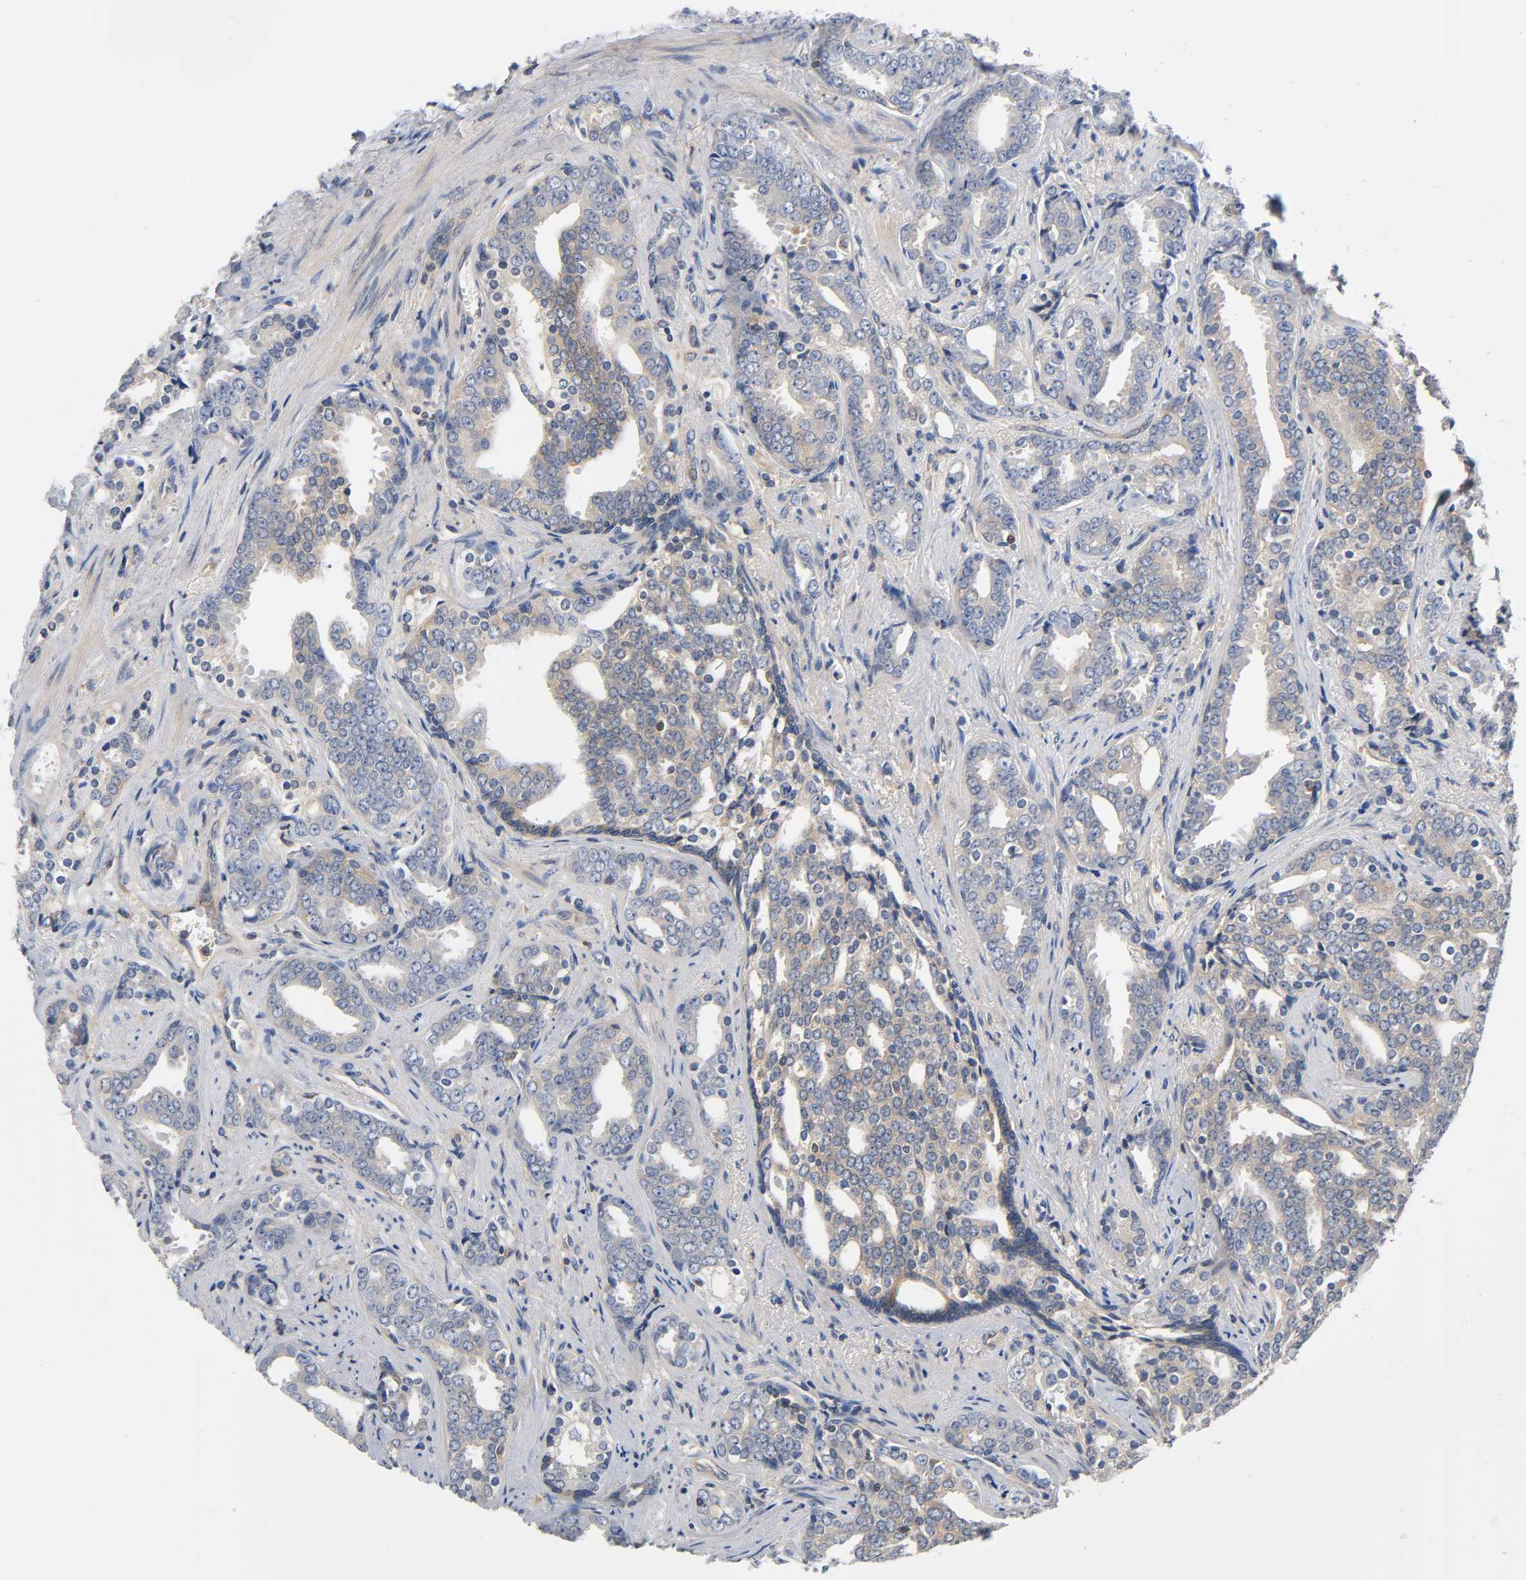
{"staining": {"intensity": "moderate", "quantity": ">75%", "location": "cytoplasmic/membranous"}, "tissue": "prostate cancer", "cell_type": "Tumor cells", "image_type": "cancer", "snomed": [{"axis": "morphology", "description": "Adenocarcinoma, High grade"}, {"axis": "topography", "description": "Prostate"}], "caption": "This photomicrograph shows immunohistochemistry staining of adenocarcinoma (high-grade) (prostate), with medium moderate cytoplasmic/membranous expression in about >75% of tumor cells.", "gene": "PRKAB1", "patient": {"sex": "male", "age": 67}}